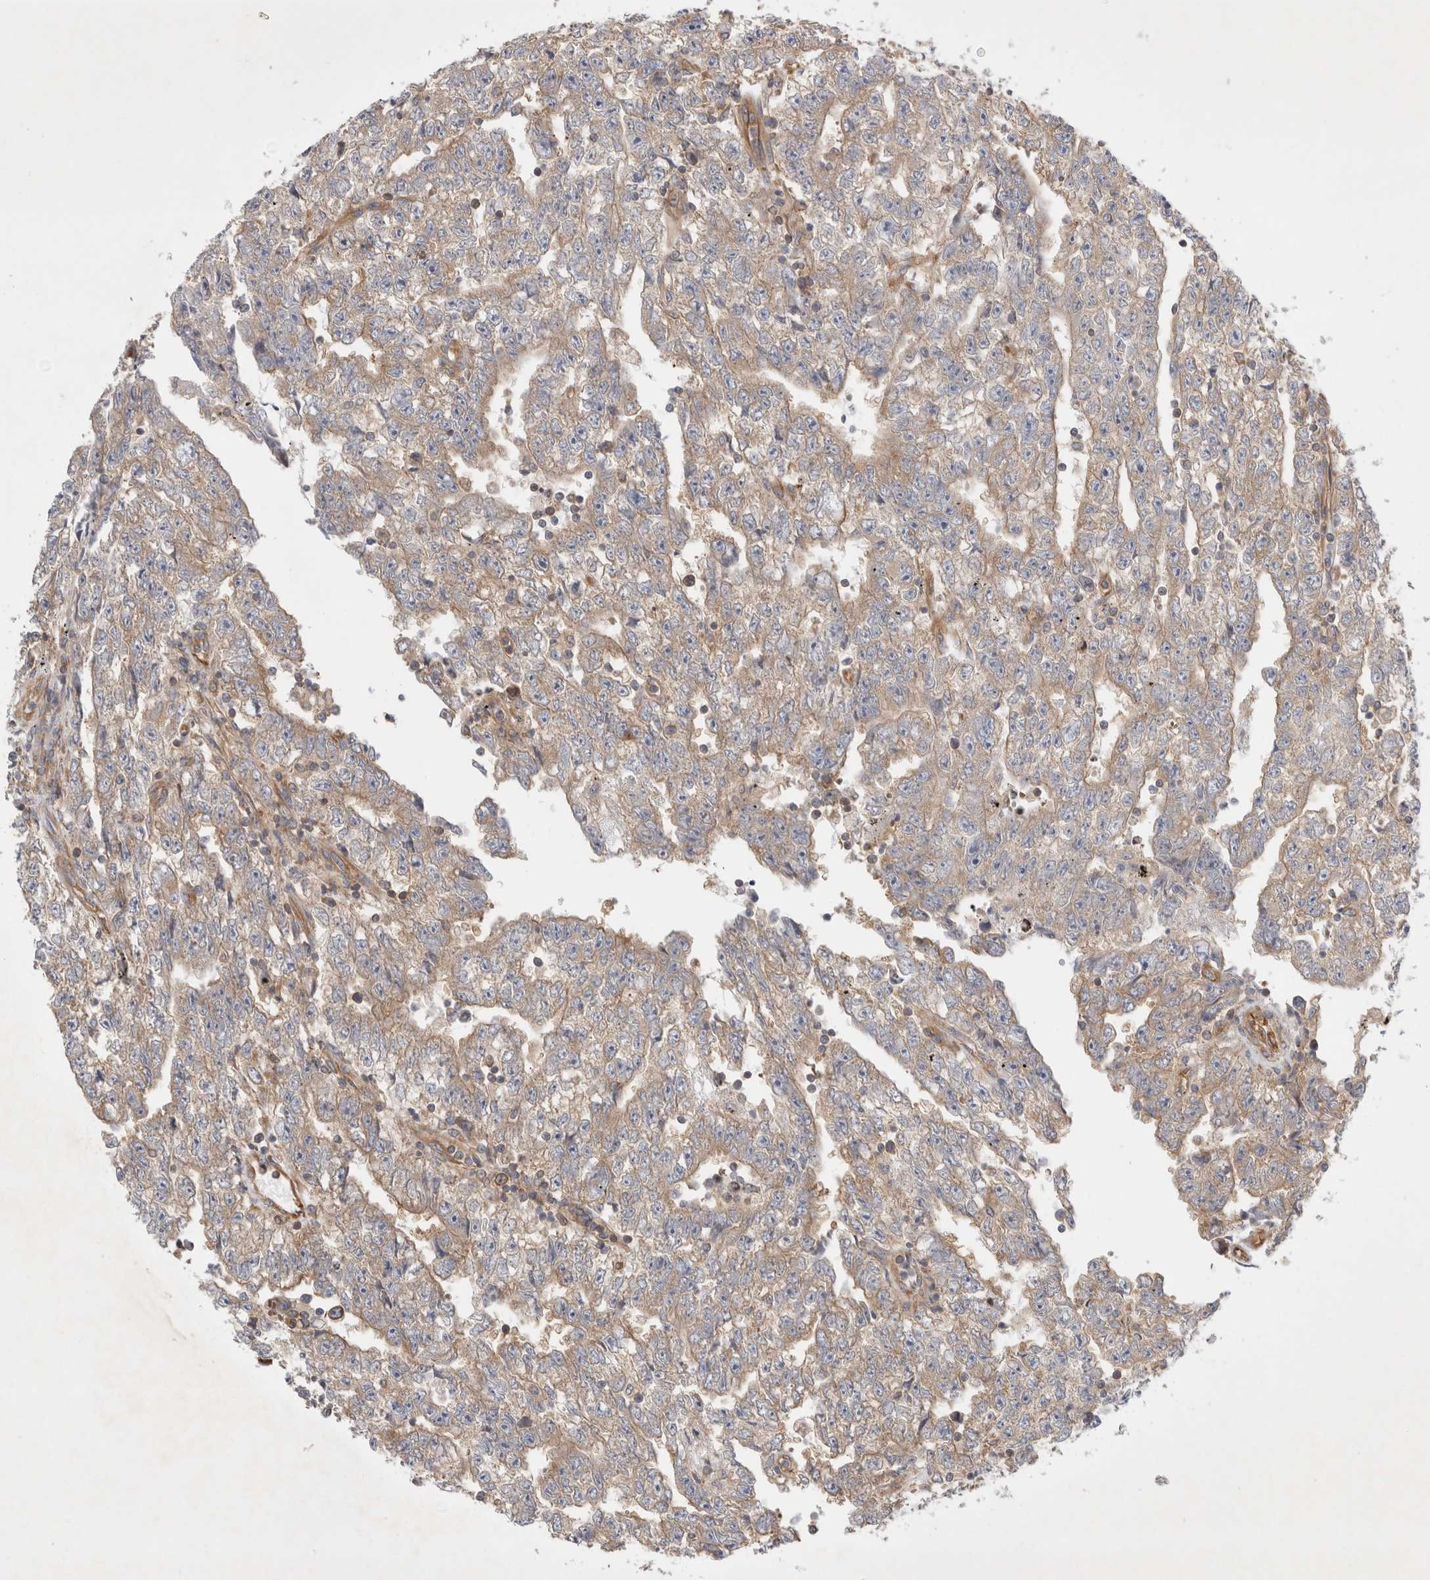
{"staining": {"intensity": "weak", "quantity": ">75%", "location": "cytoplasmic/membranous"}, "tissue": "testis cancer", "cell_type": "Tumor cells", "image_type": "cancer", "snomed": [{"axis": "morphology", "description": "Carcinoma, Embryonal, NOS"}, {"axis": "topography", "description": "Testis"}], "caption": "Testis cancer (embryonal carcinoma) stained with IHC demonstrates weak cytoplasmic/membranous positivity in approximately >75% of tumor cells.", "gene": "GPR150", "patient": {"sex": "male", "age": 25}}